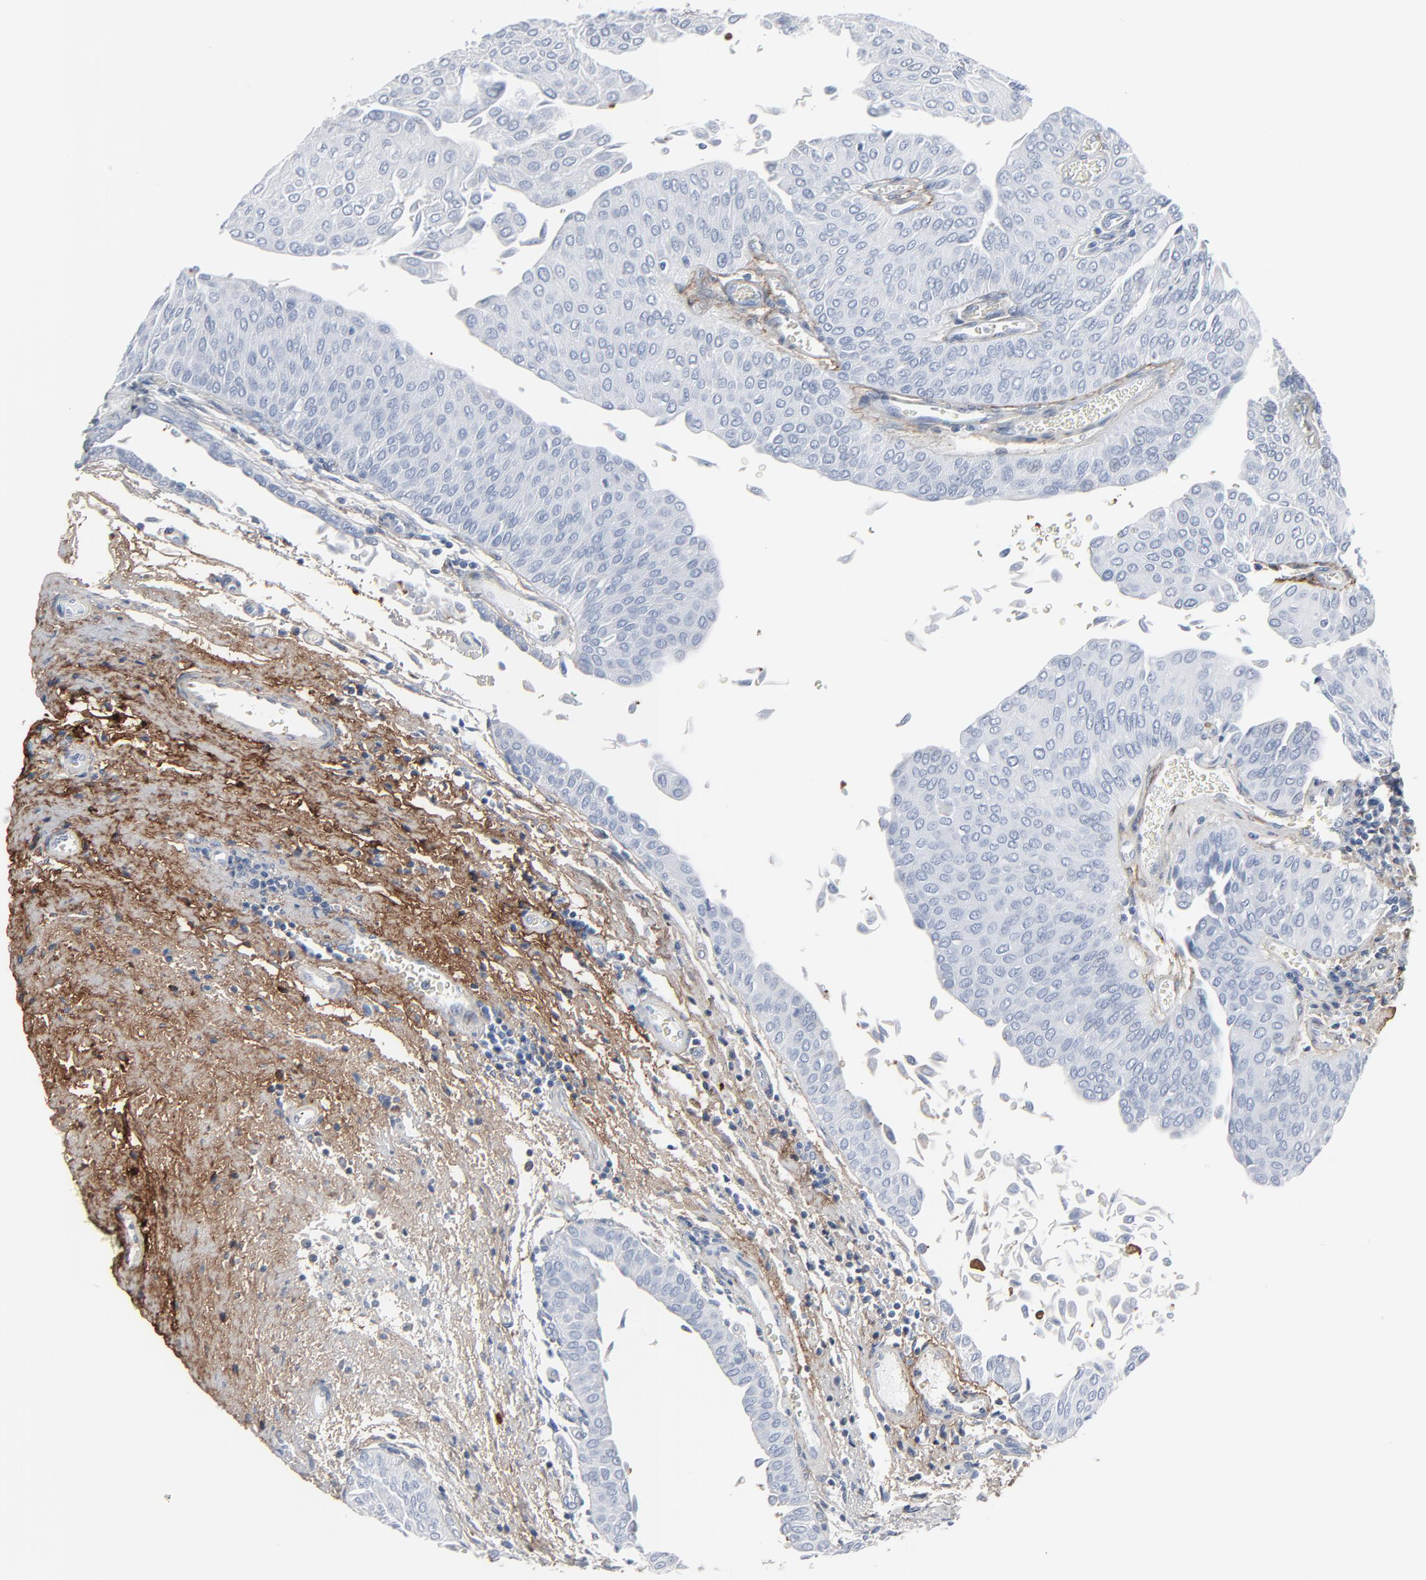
{"staining": {"intensity": "negative", "quantity": "none", "location": "none"}, "tissue": "urothelial cancer", "cell_type": "Tumor cells", "image_type": "cancer", "snomed": [{"axis": "morphology", "description": "Urothelial carcinoma, Low grade"}, {"axis": "topography", "description": "Urinary bladder"}], "caption": "This is an immunohistochemistry (IHC) micrograph of human urothelial cancer. There is no positivity in tumor cells.", "gene": "BGN", "patient": {"sex": "male", "age": 64}}